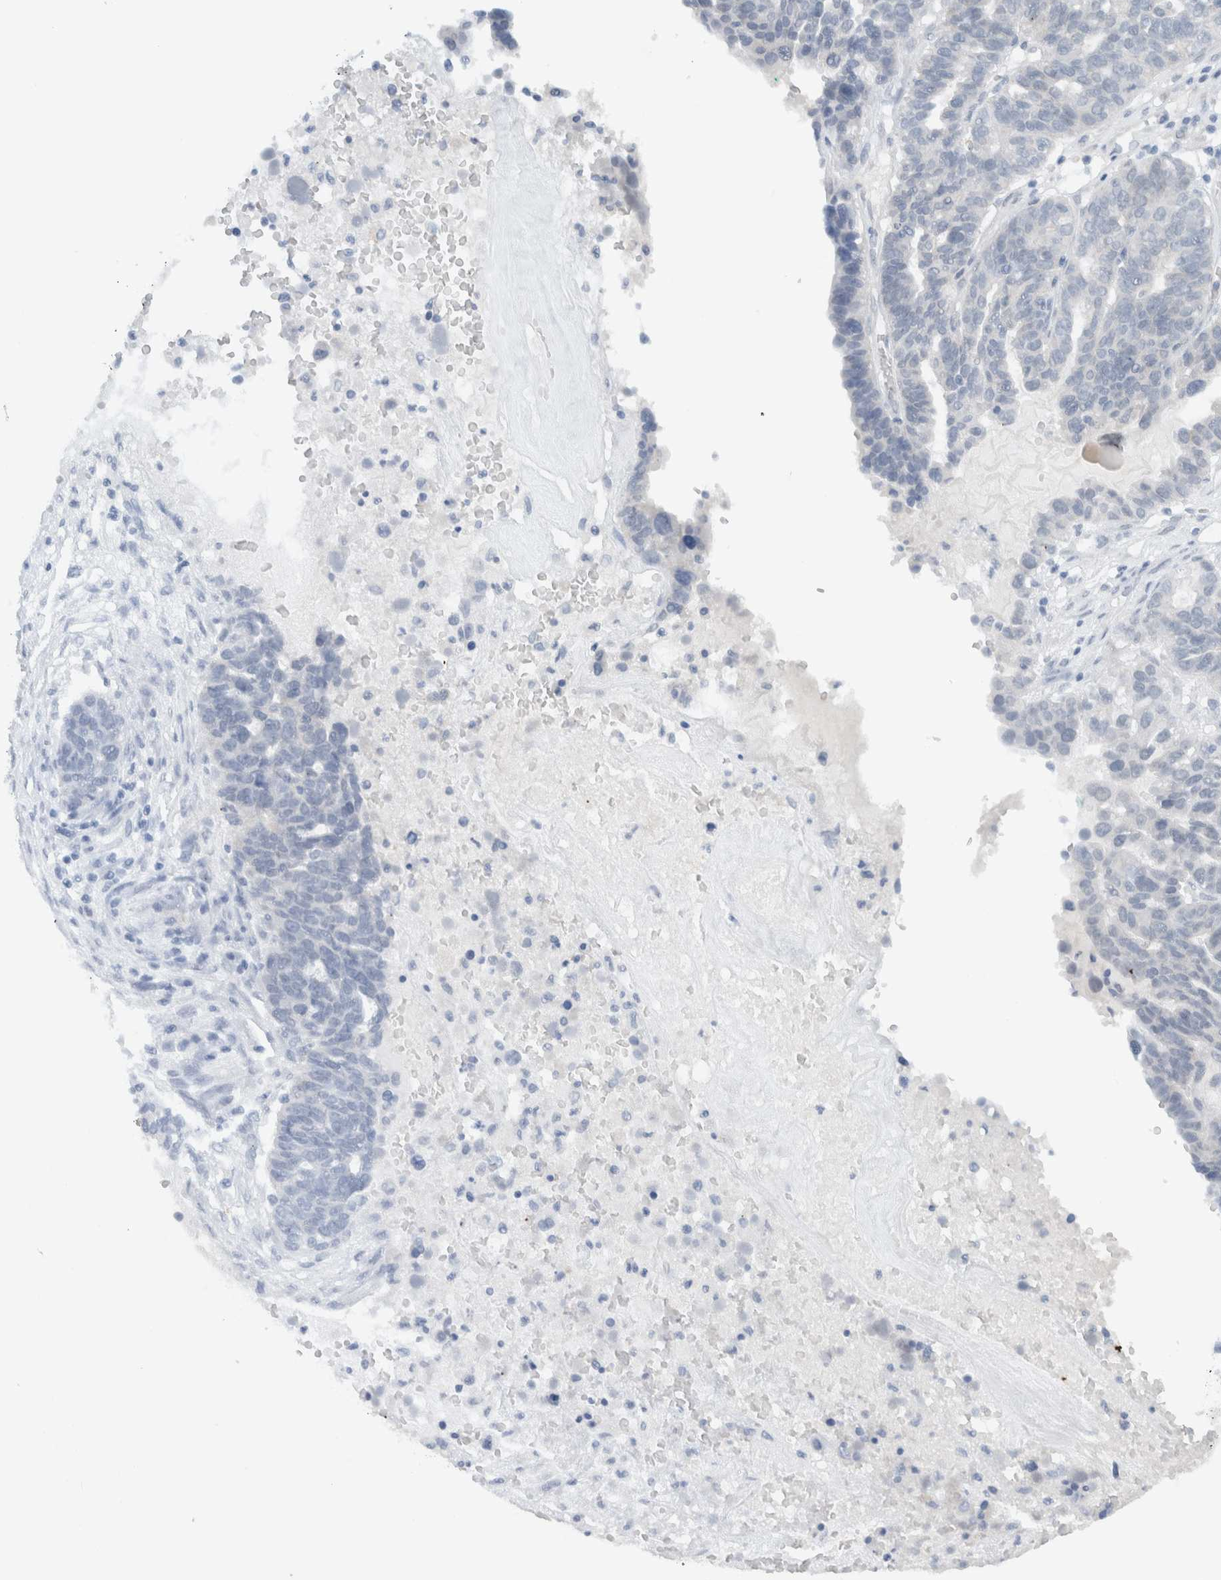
{"staining": {"intensity": "negative", "quantity": "none", "location": "none"}, "tissue": "ovarian cancer", "cell_type": "Tumor cells", "image_type": "cancer", "snomed": [{"axis": "morphology", "description": "Cystadenocarcinoma, serous, NOS"}, {"axis": "topography", "description": "Ovary"}], "caption": "DAB immunohistochemical staining of serous cystadenocarcinoma (ovarian) shows no significant expression in tumor cells. (Brightfield microscopy of DAB (3,3'-diaminobenzidine) immunohistochemistry at high magnification).", "gene": "ARFGEF2", "patient": {"sex": "female", "age": 59}}